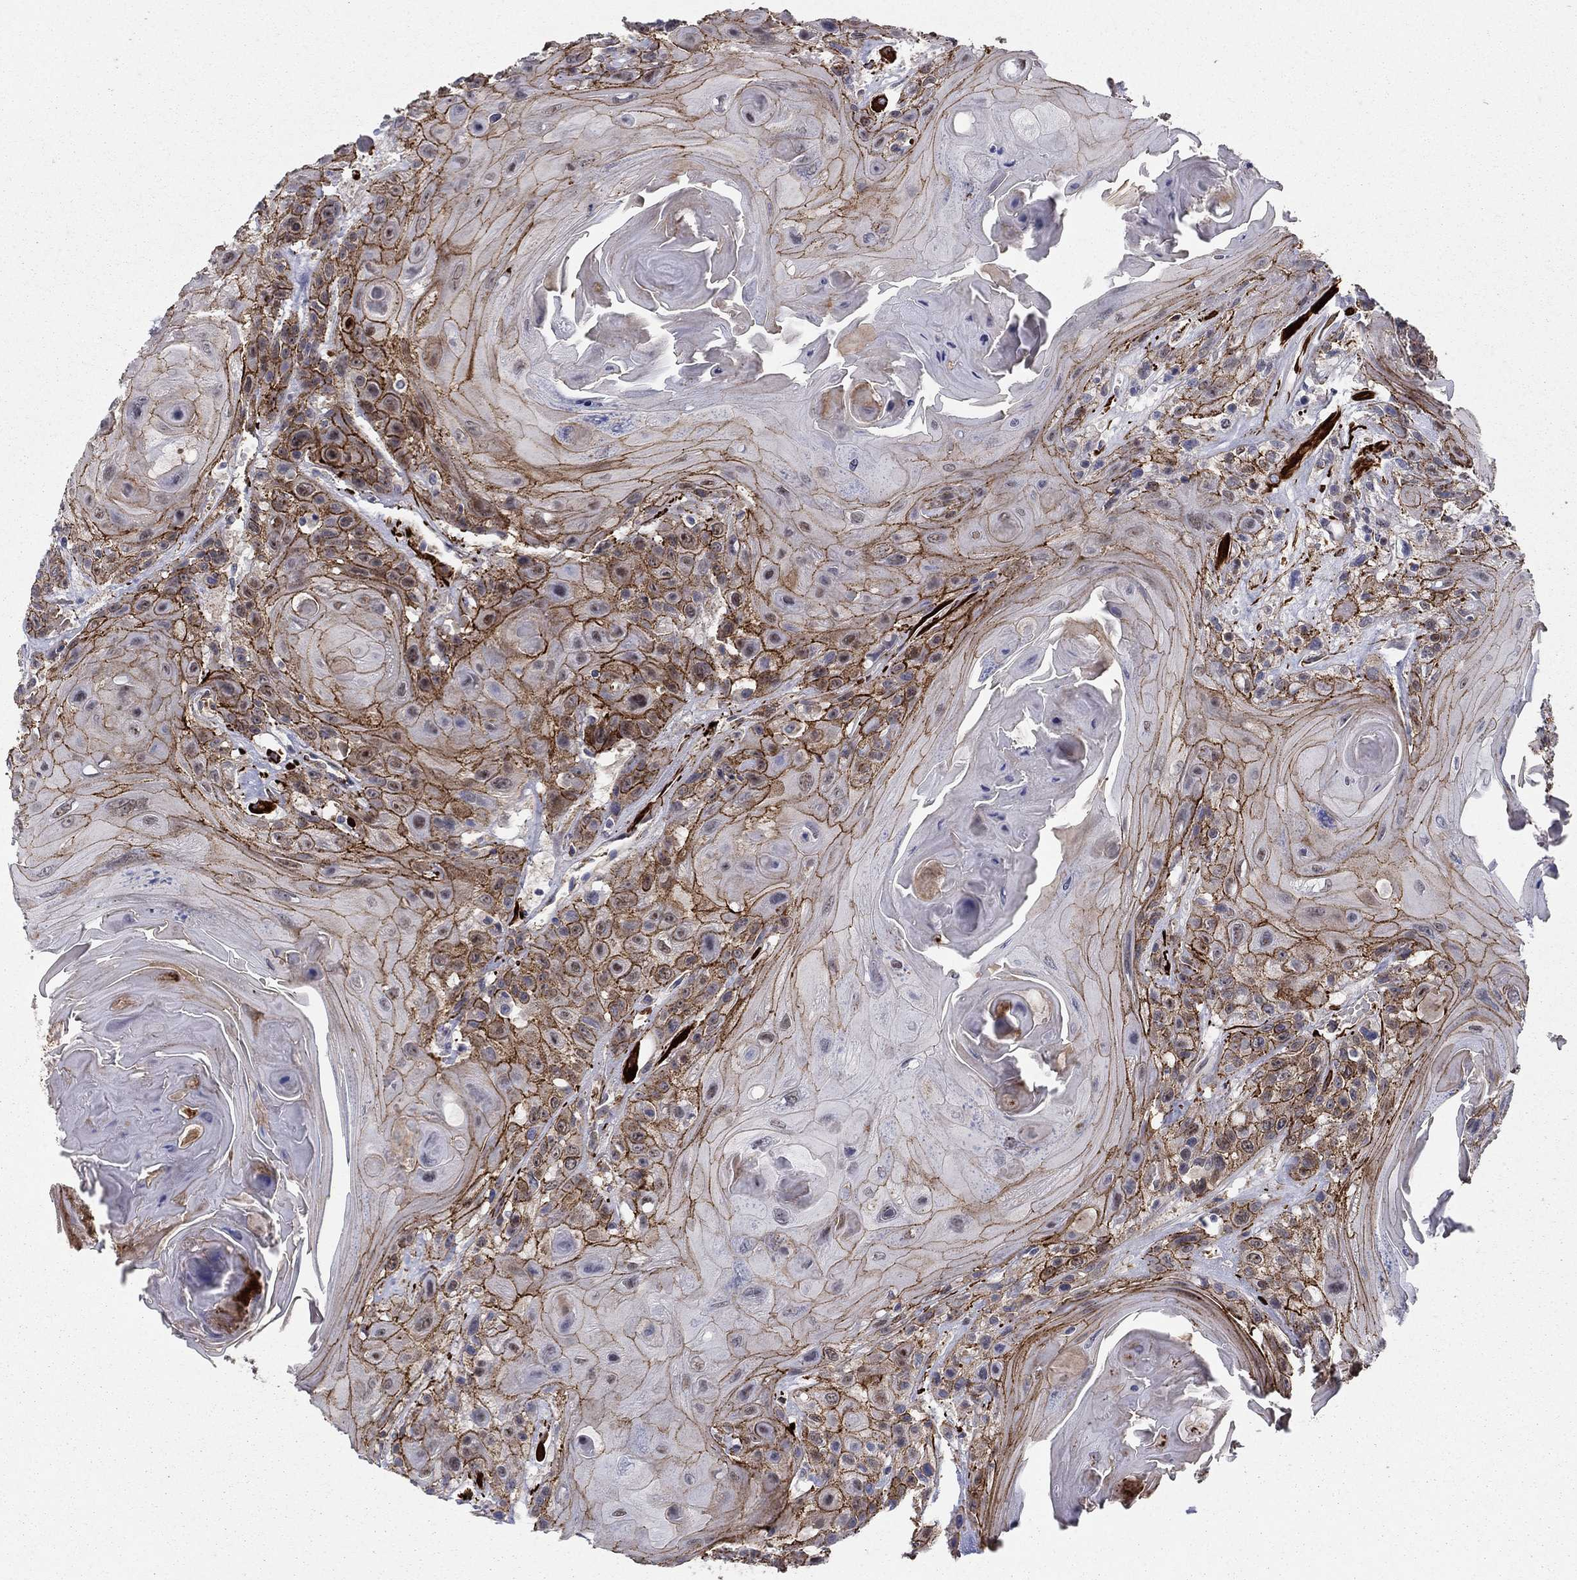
{"staining": {"intensity": "strong", "quantity": ">75%", "location": "cytoplasmic/membranous"}, "tissue": "head and neck cancer", "cell_type": "Tumor cells", "image_type": "cancer", "snomed": [{"axis": "morphology", "description": "Squamous cell carcinoma, NOS"}, {"axis": "topography", "description": "Head-Neck"}], "caption": "Squamous cell carcinoma (head and neck) stained with IHC displays strong cytoplasmic/membranous expression in about >75% of tumor cells.", "gene": "KRBA1", "patient": {"sex": "female", "age": 59}}